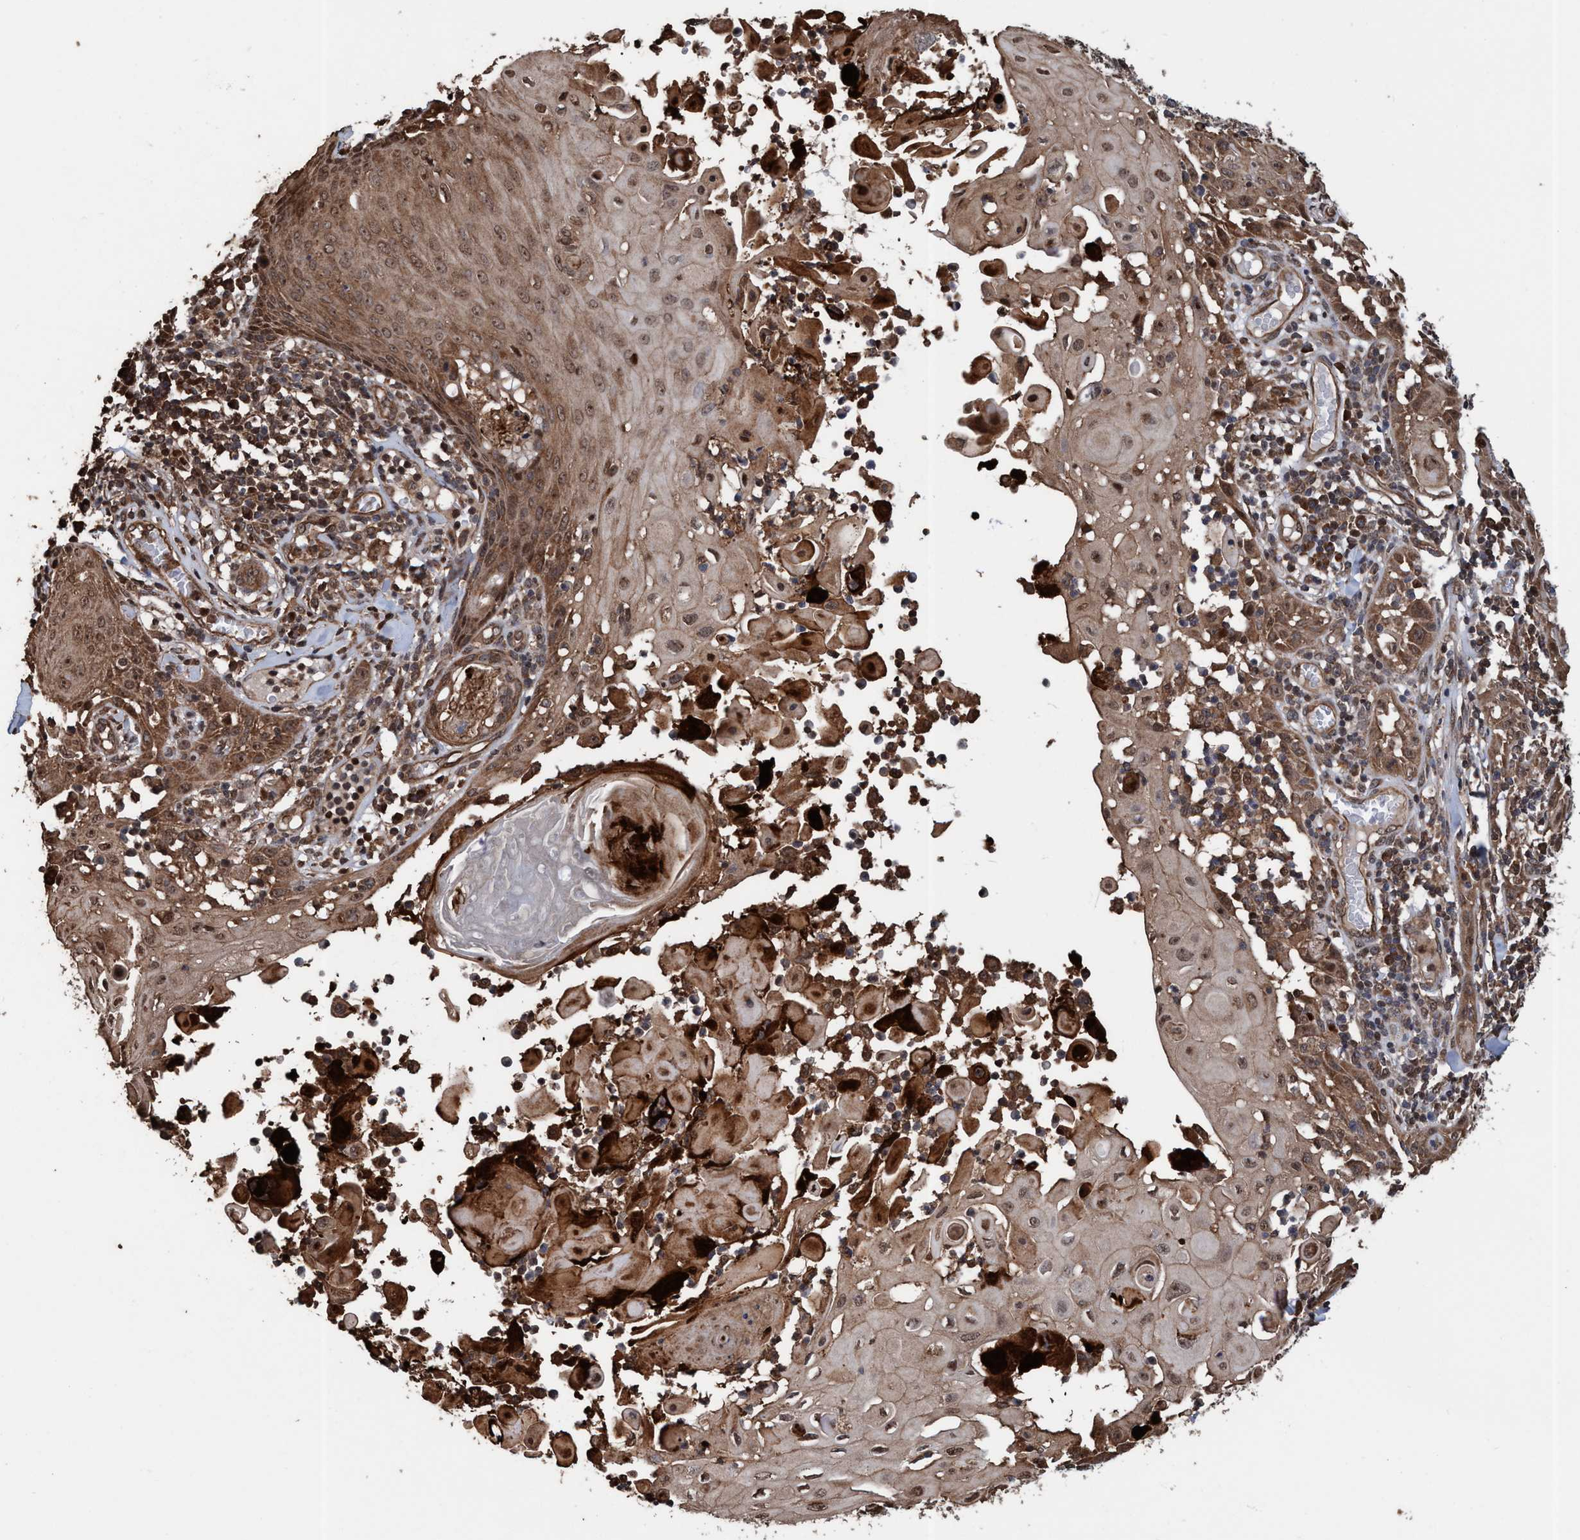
{"staining": {"intensity": "moderate", "quantity": ">75%", "location": "cytoplasmic/membranous,nuclear"}, "tissue": "skin cancer", "cell_type": "Tumor cells", "image_type": "cancer", "snomed": [{"axis": "morphology", "description": "Squamous cell carcinoma, NOS"}, {"axis": "topography", "description": "Skin"}], "caption": "This is an image of immunohistochemistry staining of skin squamous cell carcinoma, which shows moderate positivity in the cytoplasmic/membranous and nuclear of tumor cells.", "gene": "TRPC7", "patient": {"sex": "male", "age": 24}}